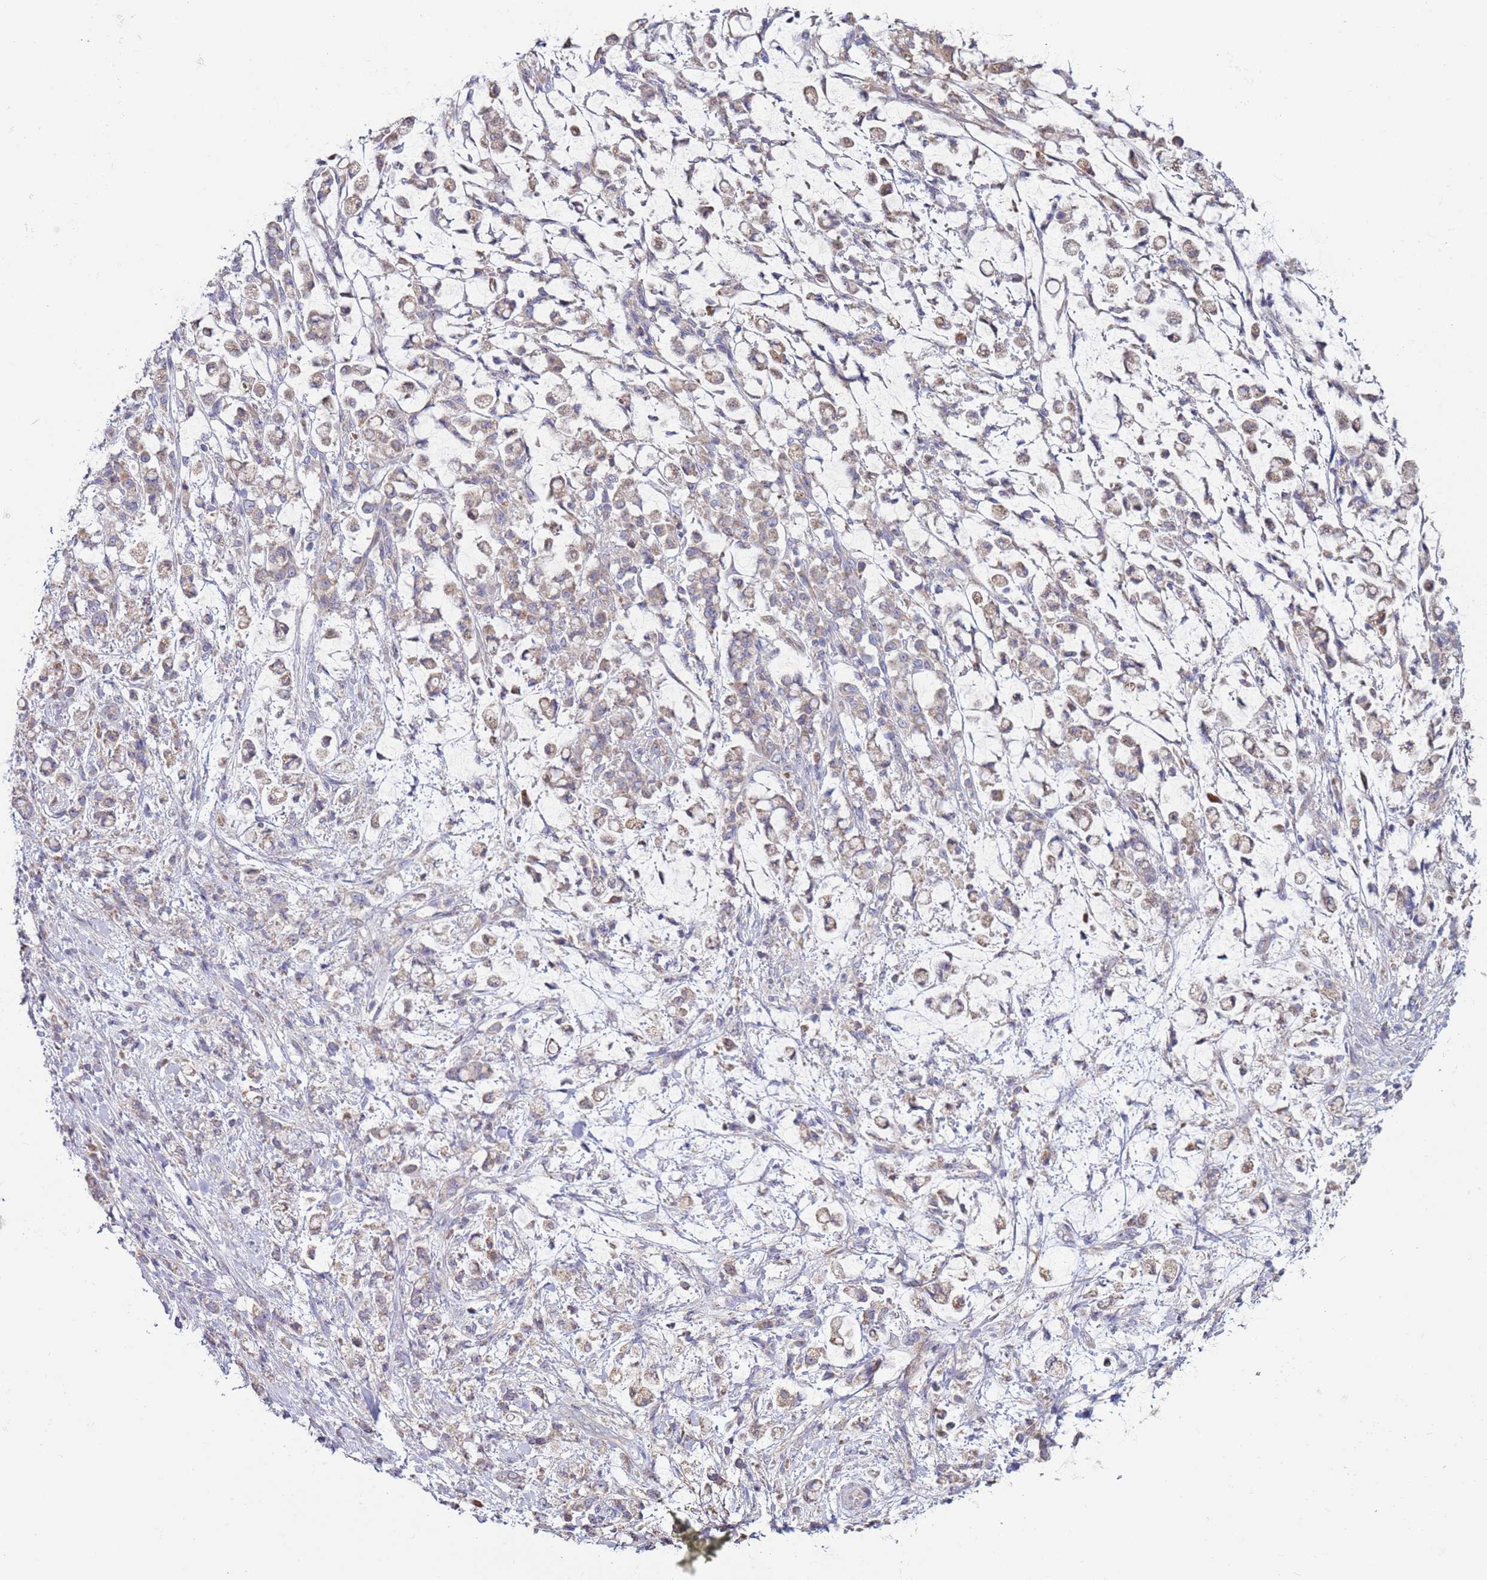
{"staining": {"intensity": "weak", "quantity": ">75%", "location": "cytoplasmic/membranous"}, "tissue": "stomach cancer", "cell_type": "Tumor cells", "image_type": "cancer", "snomed": [{"axis": "morphology", "description": "Adenocarcinoma, NOS"}, {"axis": "topography", "description": "Stomach"}], "caption": "This is an image of immunohistochemistry (IHC) staining of stomach cancer, which shows weak expression in the cytoplasmic/membranous of tumor cells.", "gene": "DIP2B", "patient": {"sex": "female", "age": 60}}